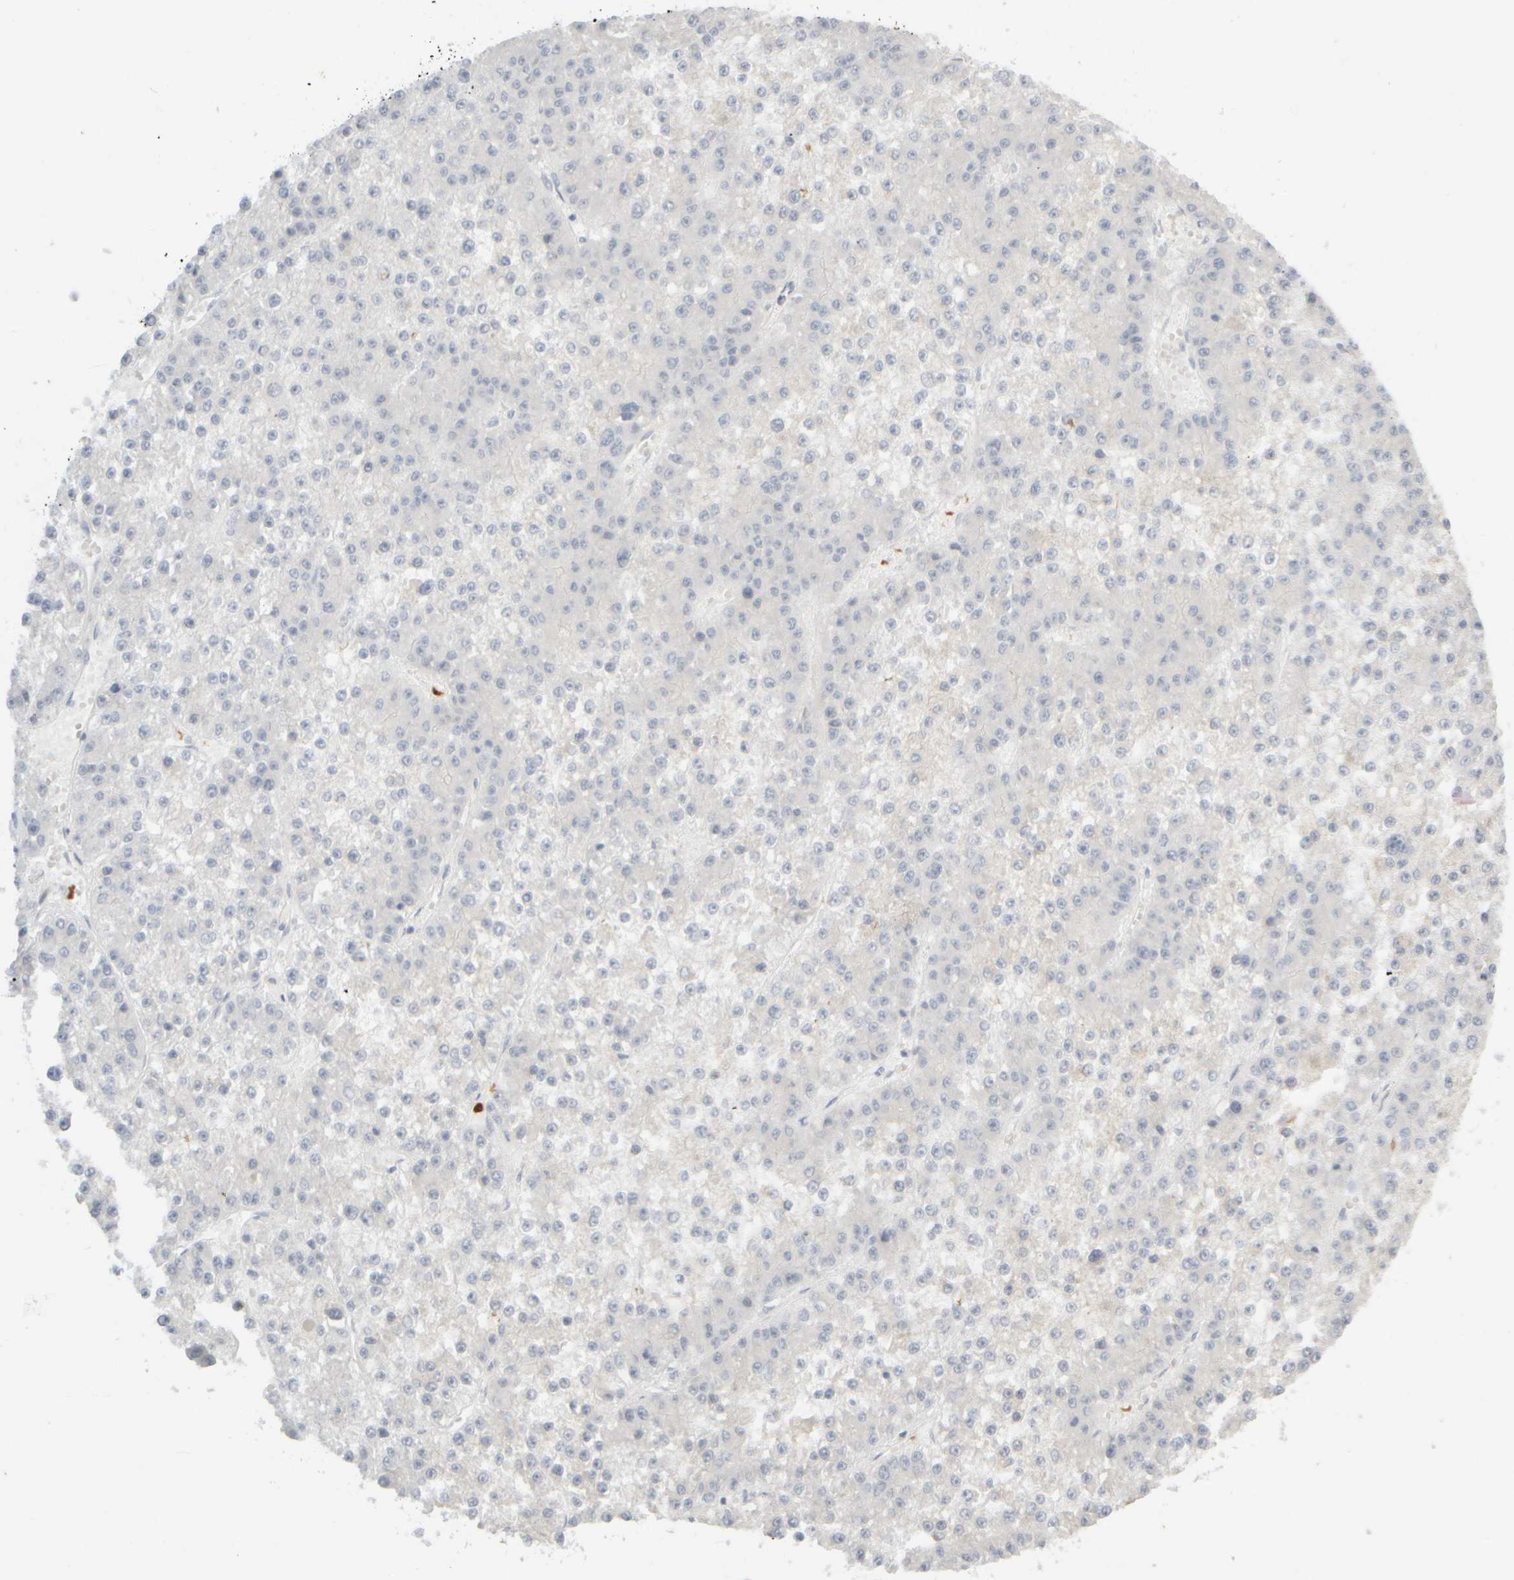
{"staining": {"intensity": "negative", "quantity": "none", "location": "none"}, "tissue": "liver cancer", "cell_type": "Tumor cells", "image_type": "cancer", "snomed": [{"axis": "morphology", "description": "Carcinoma, Hepatocellular, NOS"}, {"axis": "topography", "description": "Liver"}], "caption": "This is an IHC image of liver cancer (hepatocellular carcinoma). There is no positivity in tumor cells.", "gene": "GOPC", "patient": {"sex": "female", "age": 73}}